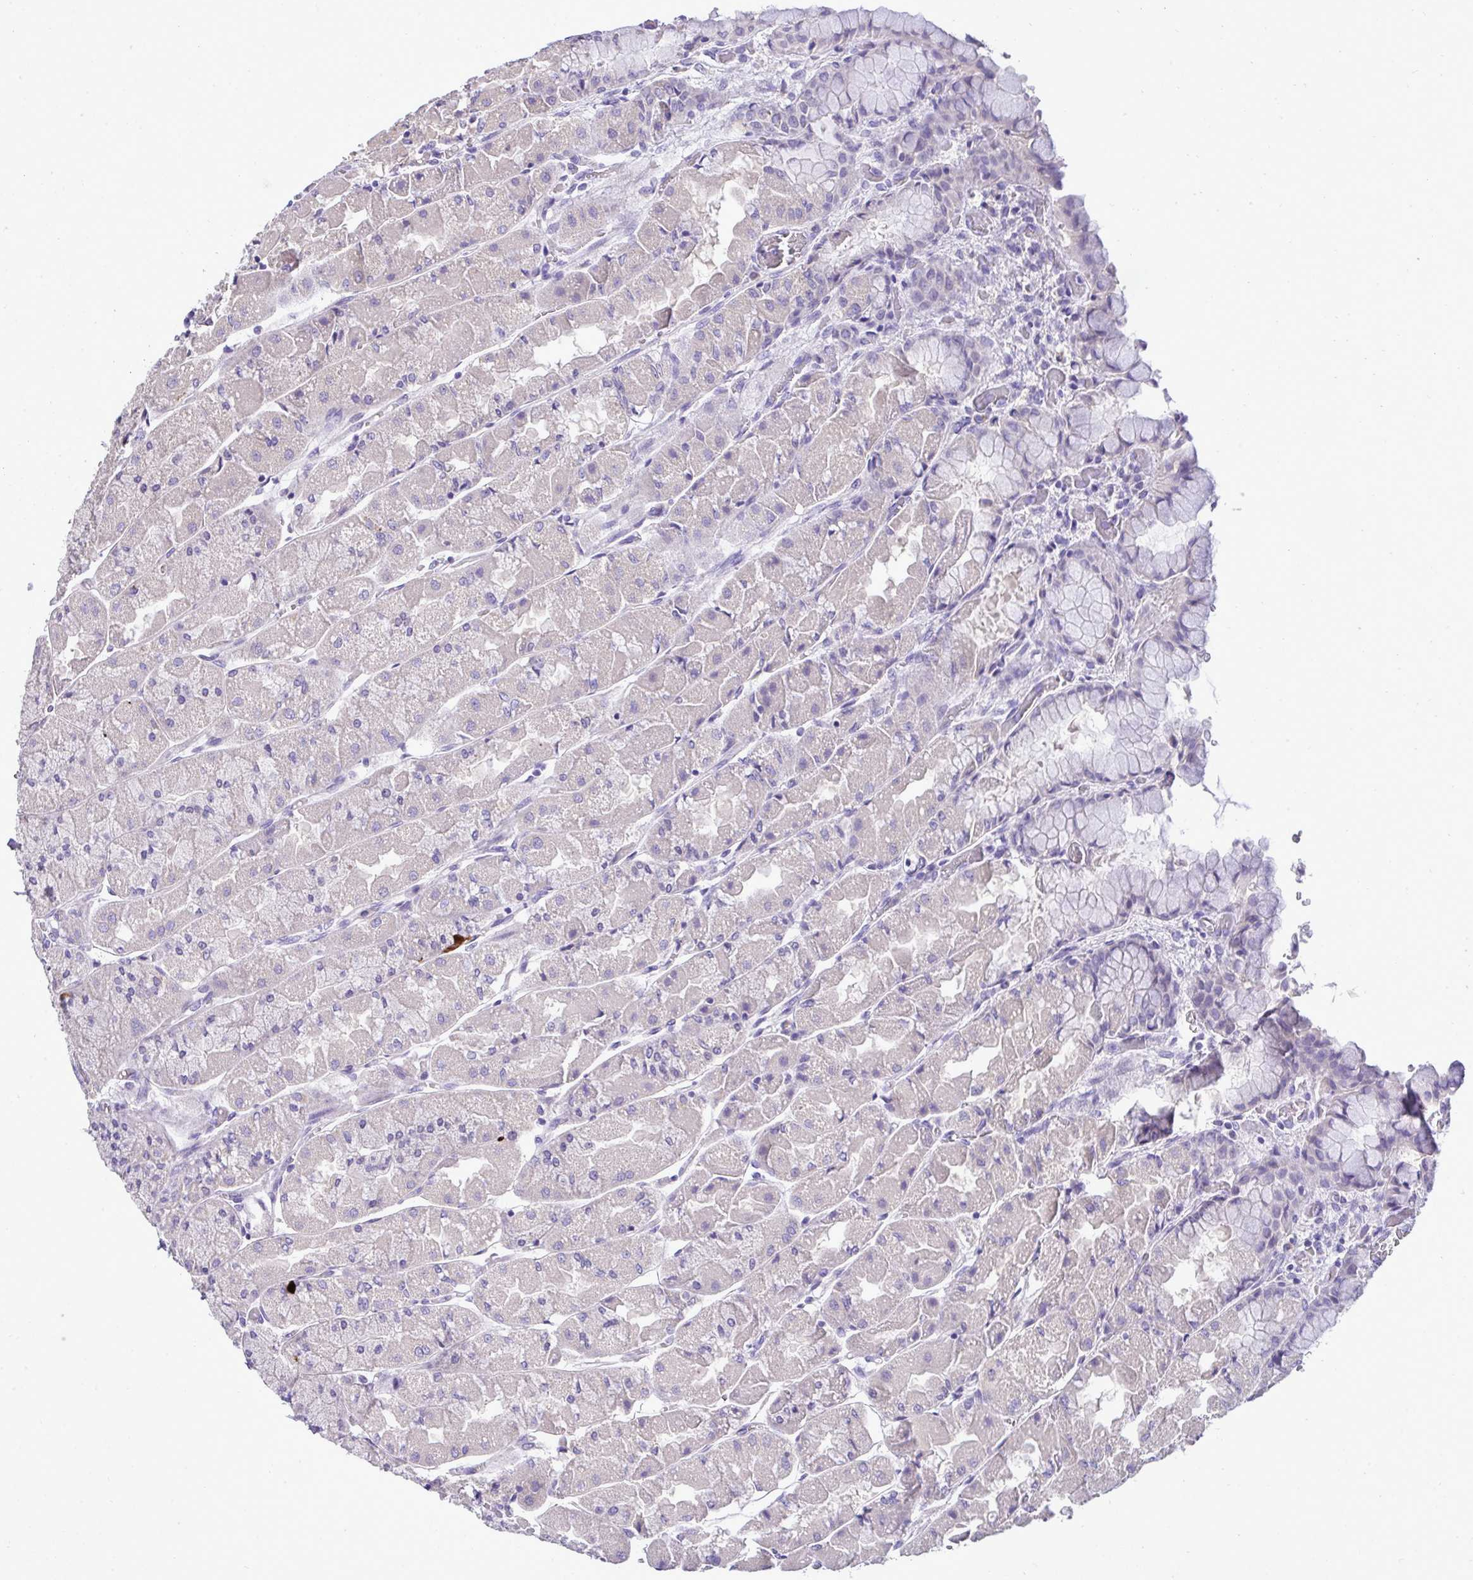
{"staining": {"intensity": "strong", "quantity": "<25%", "location": "cytoplasmic/membranous"}, "tissue": "stomach", "cell_type": "Glandular cells", "image_type": "normal", "snomed": [{"axis": "morphology", "description": "Normal tissue, NOS"}, {"axis": "topography", "description": "Stomach"}], "caption": "Immunohistochemical staining of unremarkable human stomach reveals medium levels of strong cytoplasmic/membranous positivity in about <25% of glandular cells.", "gene": "ST8SIA2", "patient": {"sex": "female", "age": 61}}